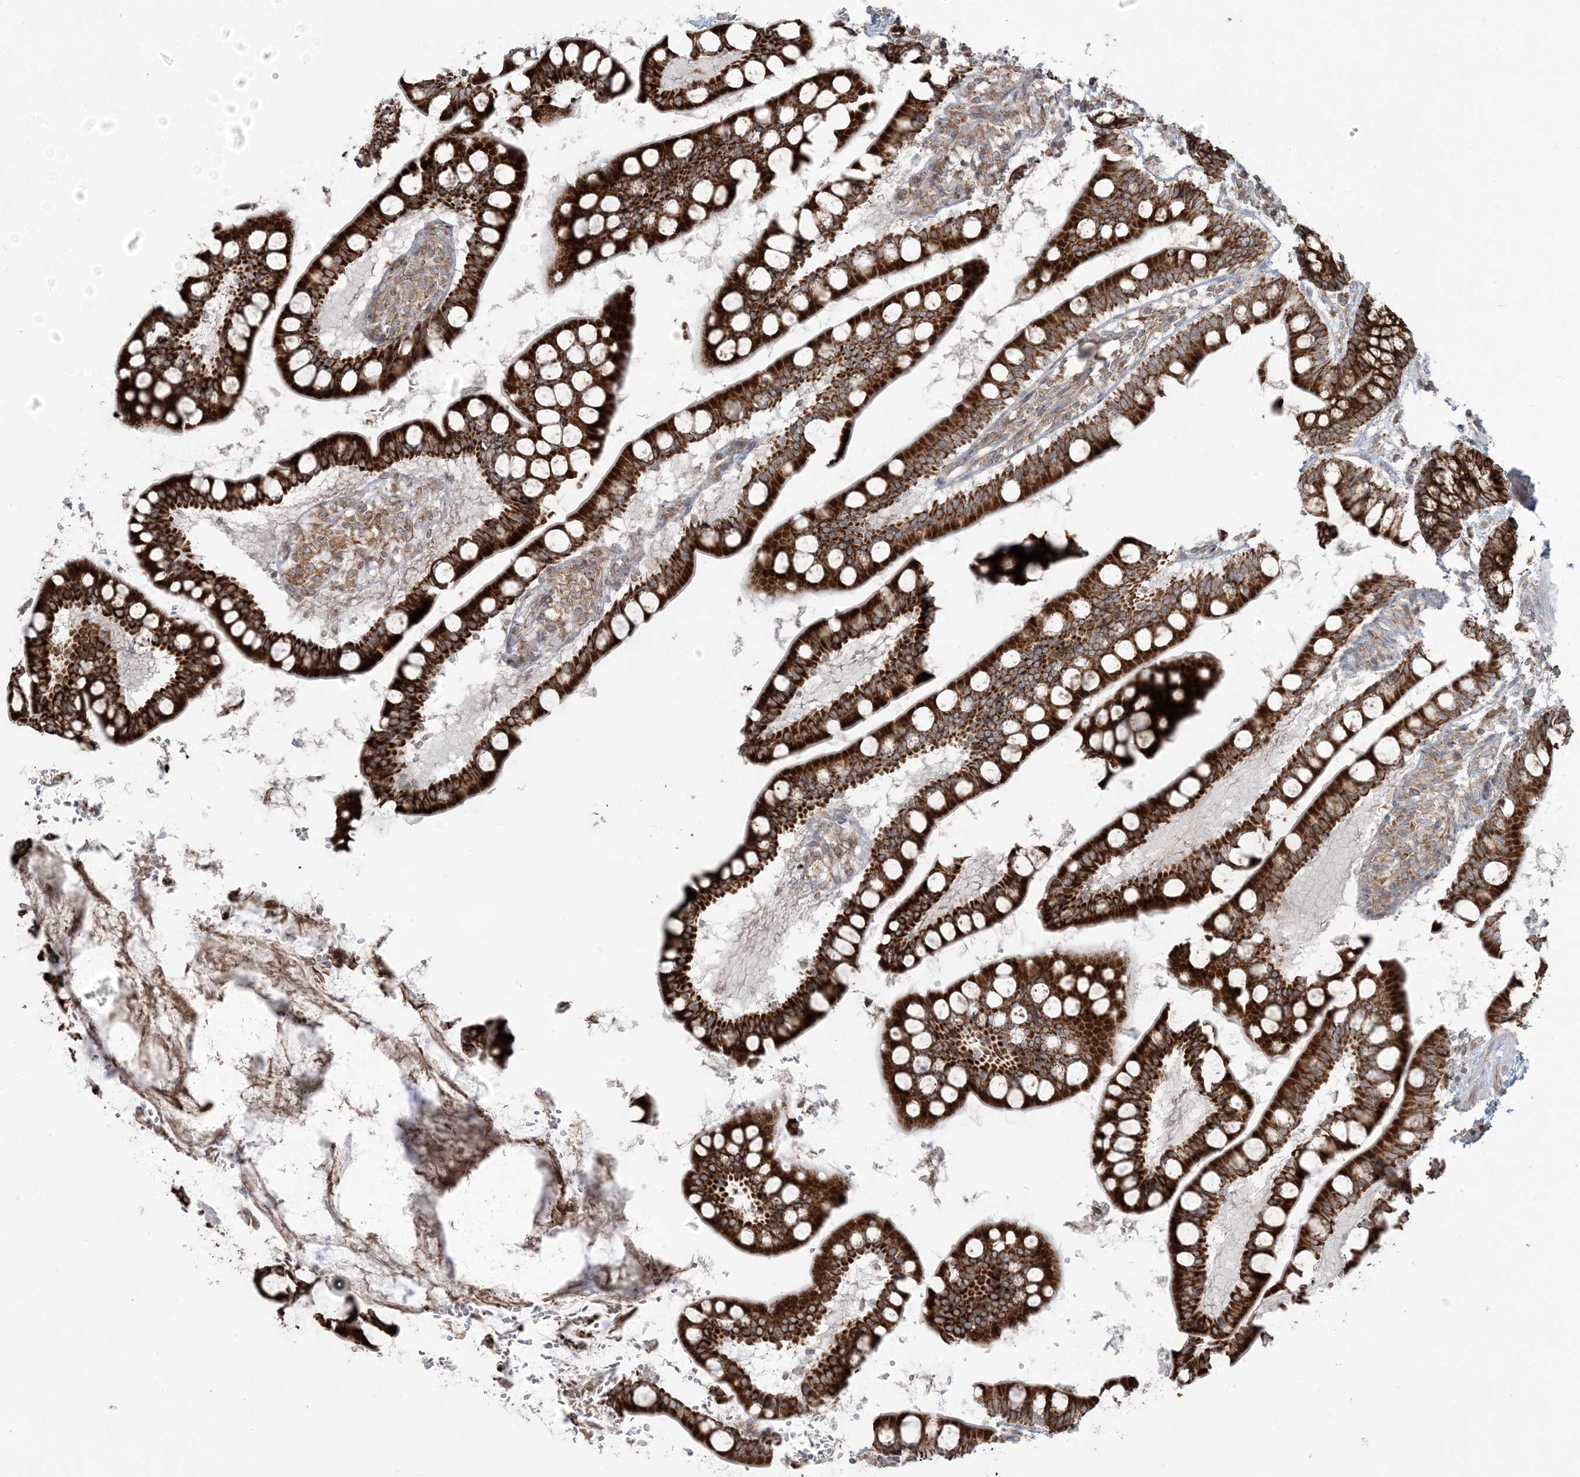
{"staining": {"intensity": "strong", "quantity": ">75%", "location": "cytoplasmic/membranous"}, "tissue": "small intestine", "cell_type": "Glandular cells", "image_type": "normal", "snomed": [{"axis": "morphology", "description": "Normal tissue, NOS"}, {"axis": "topography", "description": "Small intestine"}], "caption": "Immunohistochemical staining of benign human small intestine reveals high levels of strong cytoplasmic/membranous expression in approximately >75% of glandular cells.", "gene": "UBXN4", "patient": {"sex": "male", "age": 52}}